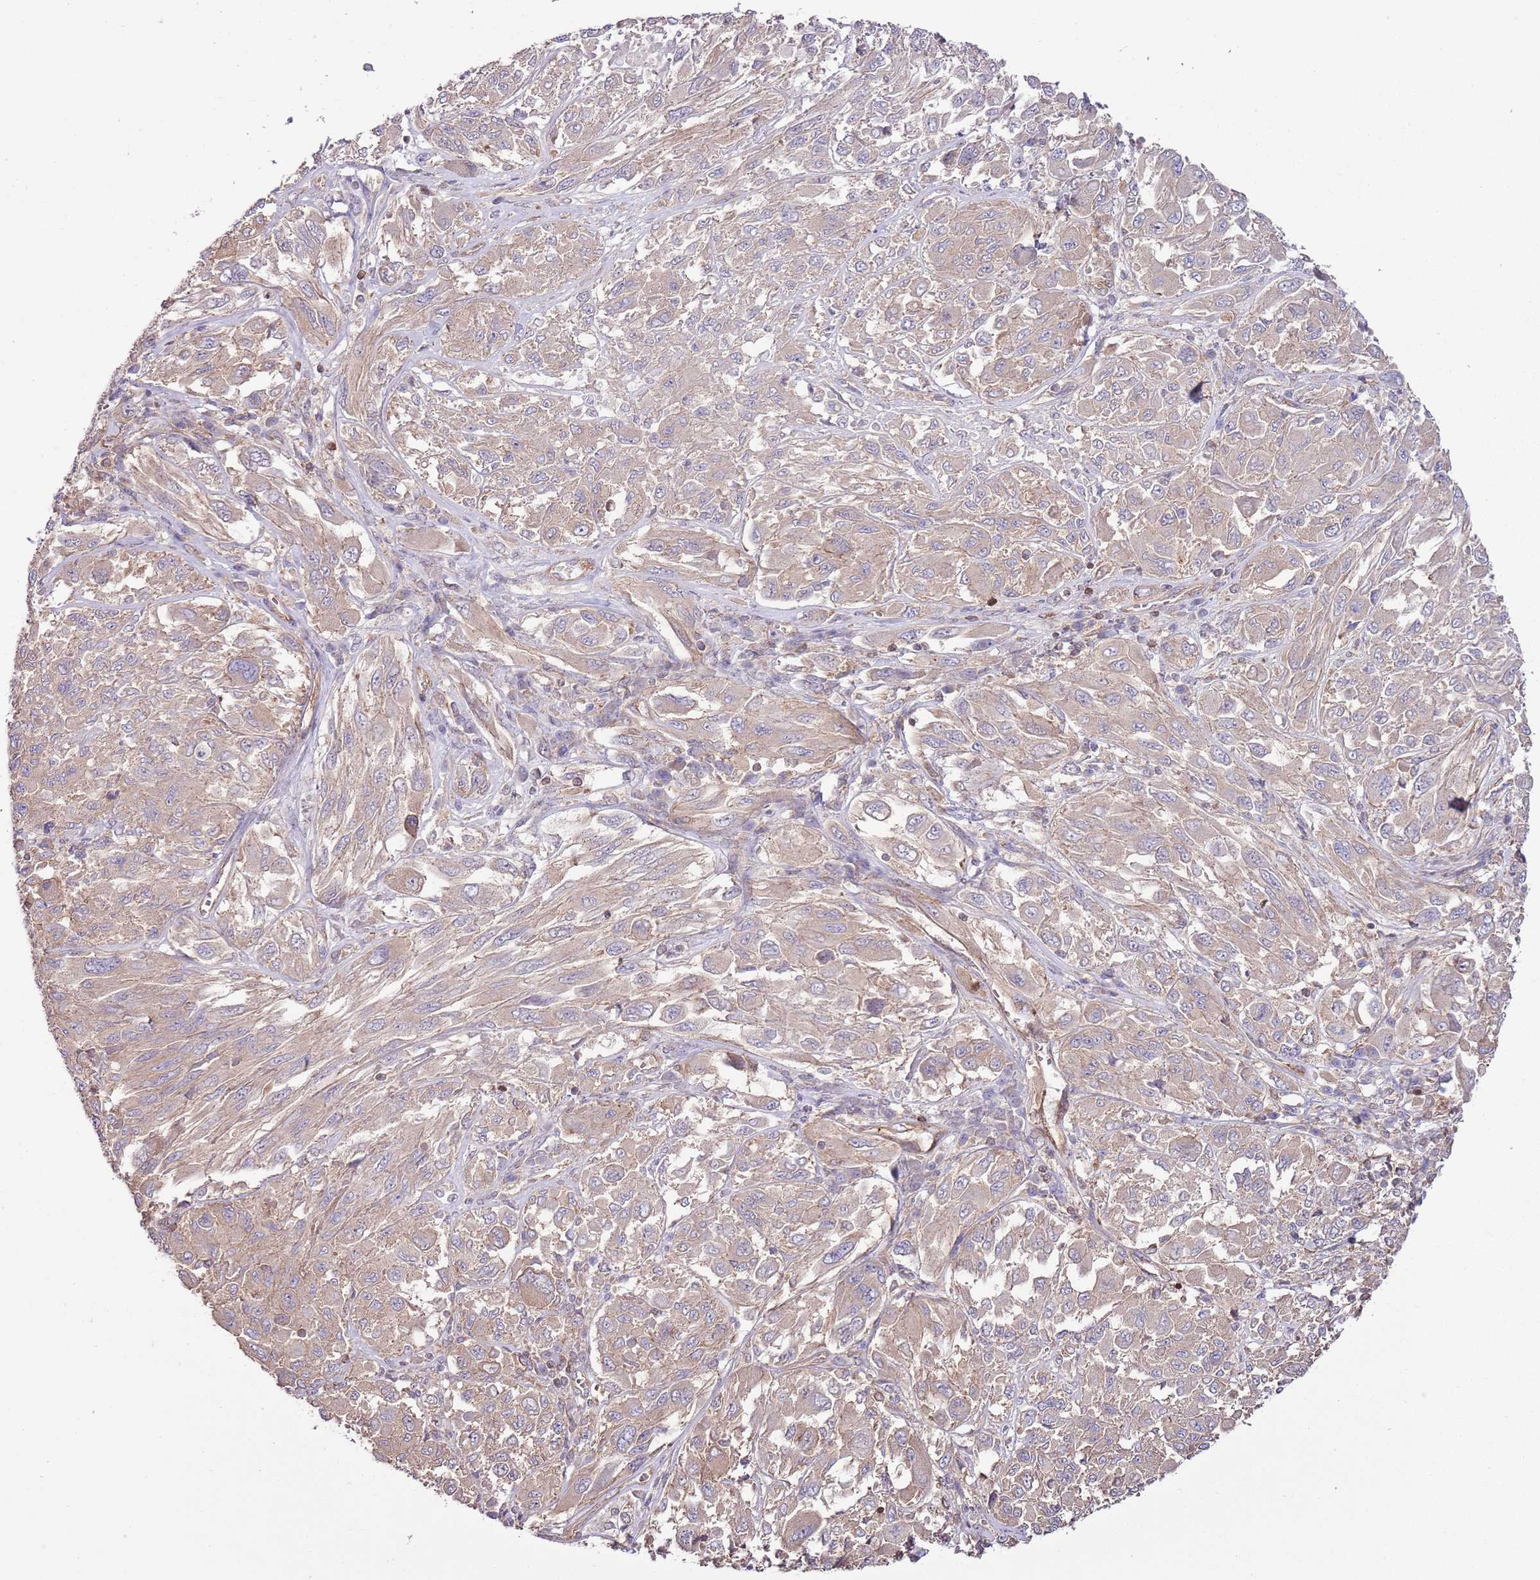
{"staining": {"intensity": "weak", "quantity": "25%-75%", "location": "cytoplasmic/membranous"}, "tissue": "melanoma", "cell_type": "Tumor cells", "image_type": "cancer", "snomed": [{"axis": "morphology", "description": "Malignant melanoma, NOS"}, {"axis": "topography", "description": "Skin"}], "caption": "Immunohistochemical staining of human melanoma shows low levels of weak cytoplasmic/membranous expression in about 25%-75% of tumor cells. Immunohistochemistry (ihc) stains the protein of interest in brown and the nuclei are stained blue.", "gene": "LPIN2", "patient": {"sex": "female", "age": 91}}